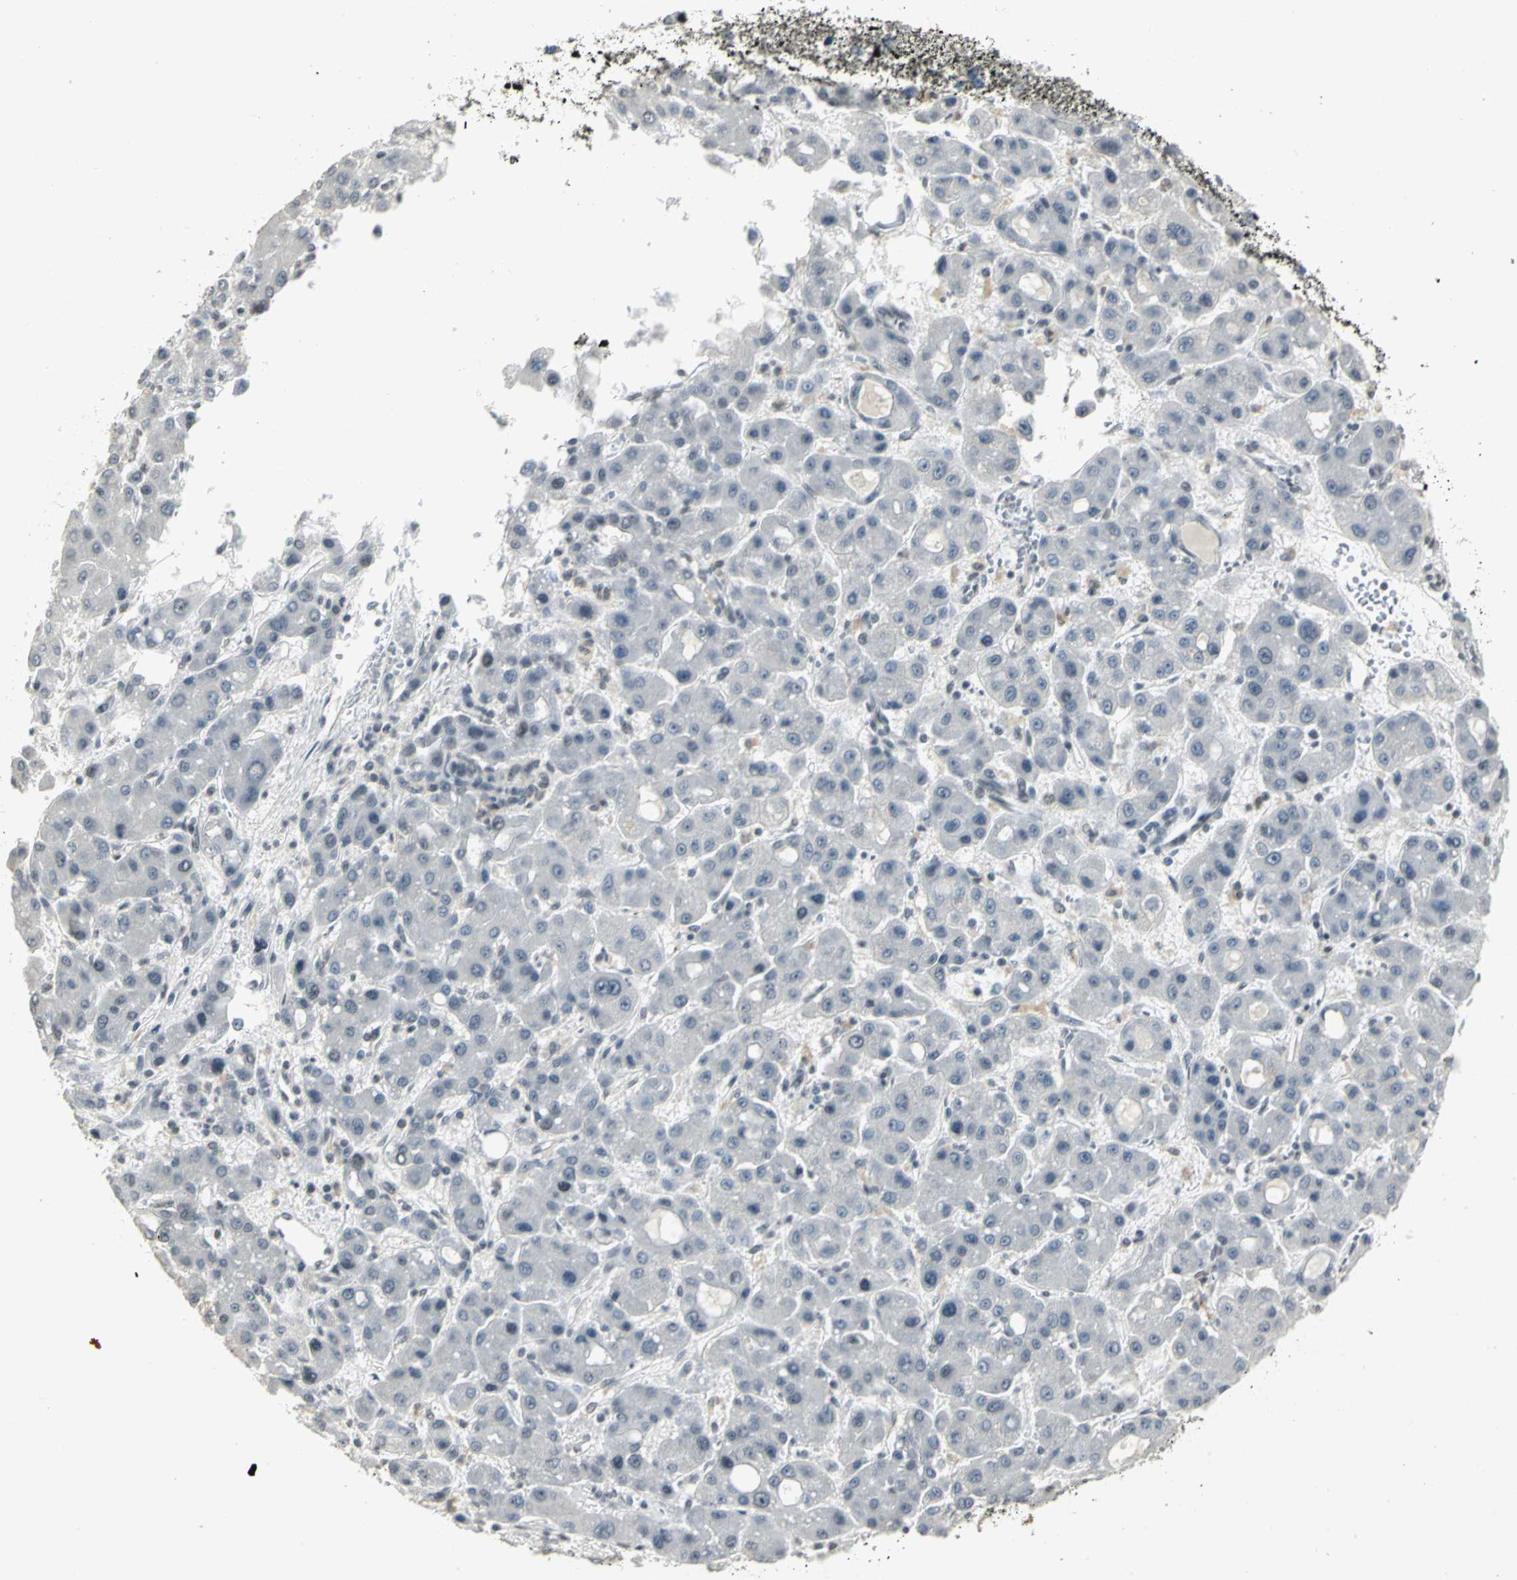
{"staining": {"intensity": "negative", "quantity": "none", "location": "none"}, "tissue": "liver cancer", "cell_type": "Tumor cells", "image_type": "cancer", "snomed": [{"axis": "morphology", "description": "Carcinoma, Hepatocellular, NOS"}, {"axis": "topography", "description": "Liver"}], "caption": "DAB immunohistochemical staining of human liver cancer shows no significant positivity in tumor cells. Brightfield microscopy of immunohistochemistry (IHC) stained with DAB (3,3'-diaminobenzidine) (brown) and hematoxylin (blue), captured at high magnification.", "gene": "CBX3", "patient": {"sex": "male", "age": 55}}